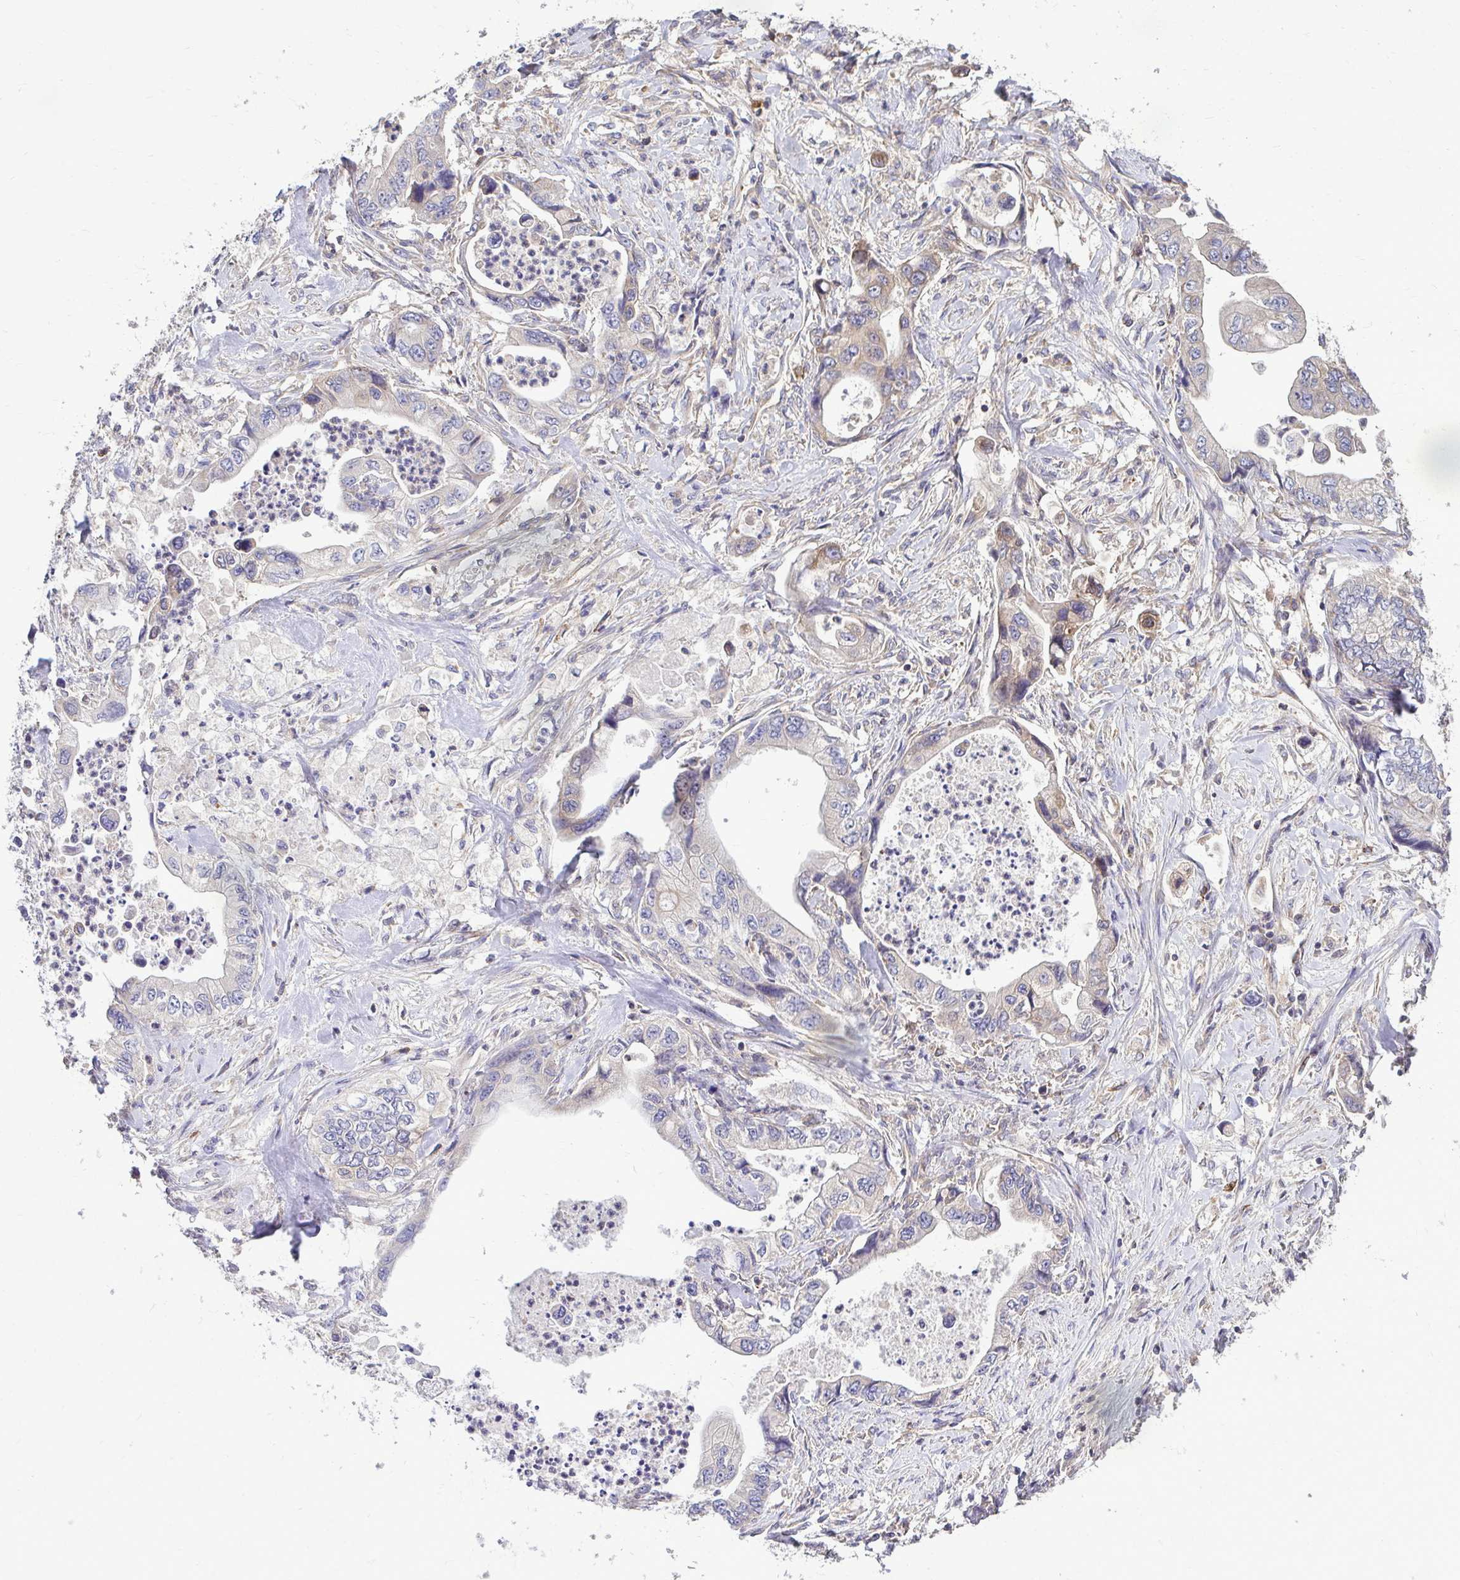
{"staining": {"intensity": "weak", "quantity": "<25%", "location": "cytoplasmic/membranous"}, "tissue": "stomach cancer", "cell_type": "Tumor cells", "image_type": "cancer", "snomed": [{"axis": "morphology", "description": "Adenocarcinoma, NOS"}, {"axis": "topography", "description": "Pancreas"}, {"axis": "topography", "description": "Stomach, upper"}], "caption": "A micrograph of stomach cancer (adenocarcinoma) stained for a protein demonstrates no brown staining in tumor cells.", "gene": "FMR1", "patient": {"sex": "male", "age": 77}}